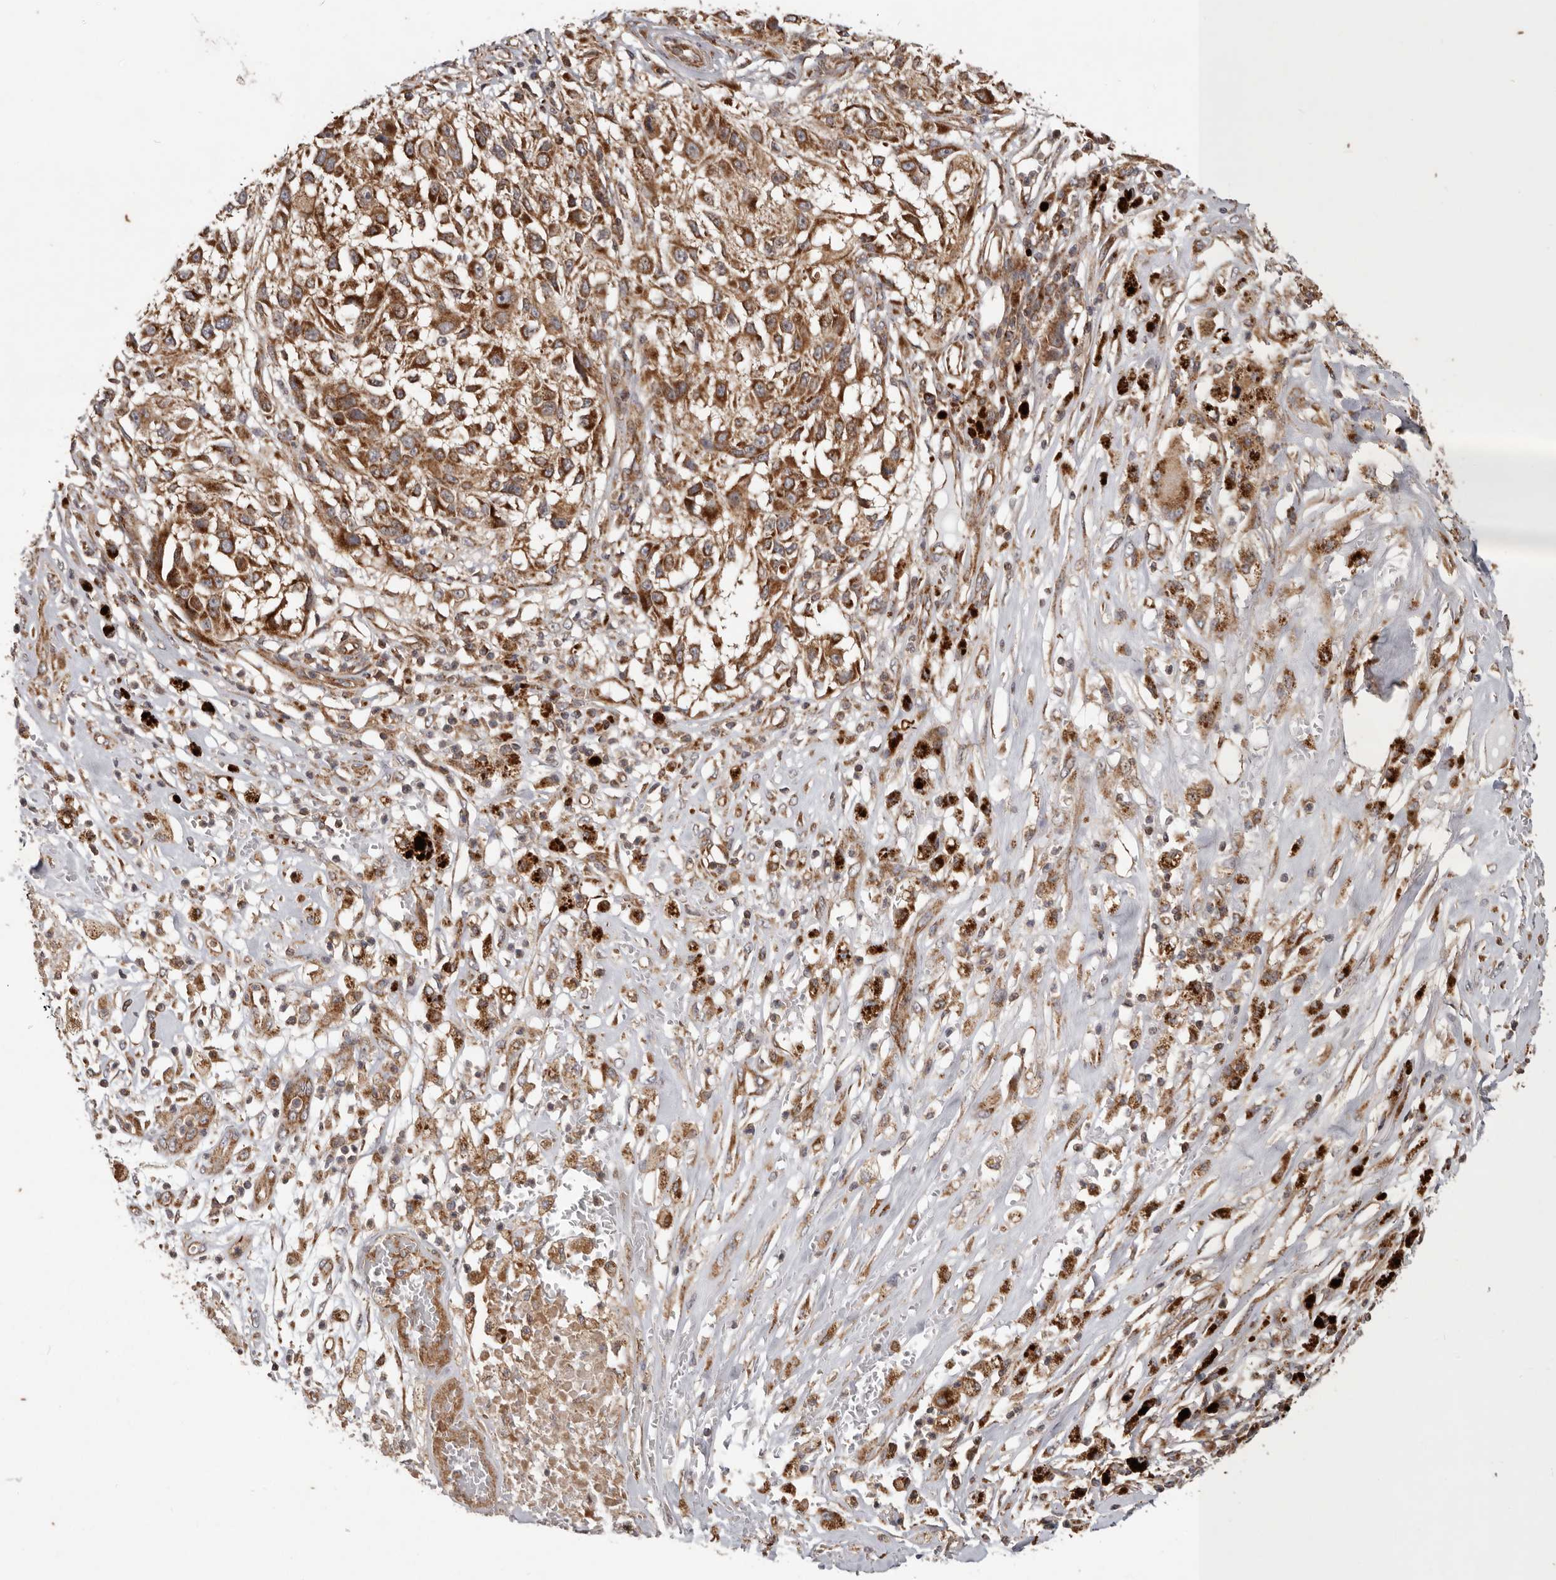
{"staining": {"intensity": "strong", "quantity": ">75%", "location": "cytoplasmic/membranous"}, "tissue": "melanoma", "cell_type": "Tumor cells", "image_type": "cancer", "snomed": [{"axis": "morphology", "description": "Necrosis, NOS"}, {"axis": "morphology", "description": "Malignant melanoma, NOS"}, {"axis": "topography", "description": "Skin"}], "caption": "This is an image of immunohistochemistry staining of melanoma, which shows strong staining in the cytoplasmic/membranous of tumor cells.", "gene": "MRPS10", "patient": {"sex": "female", "age": 87}}